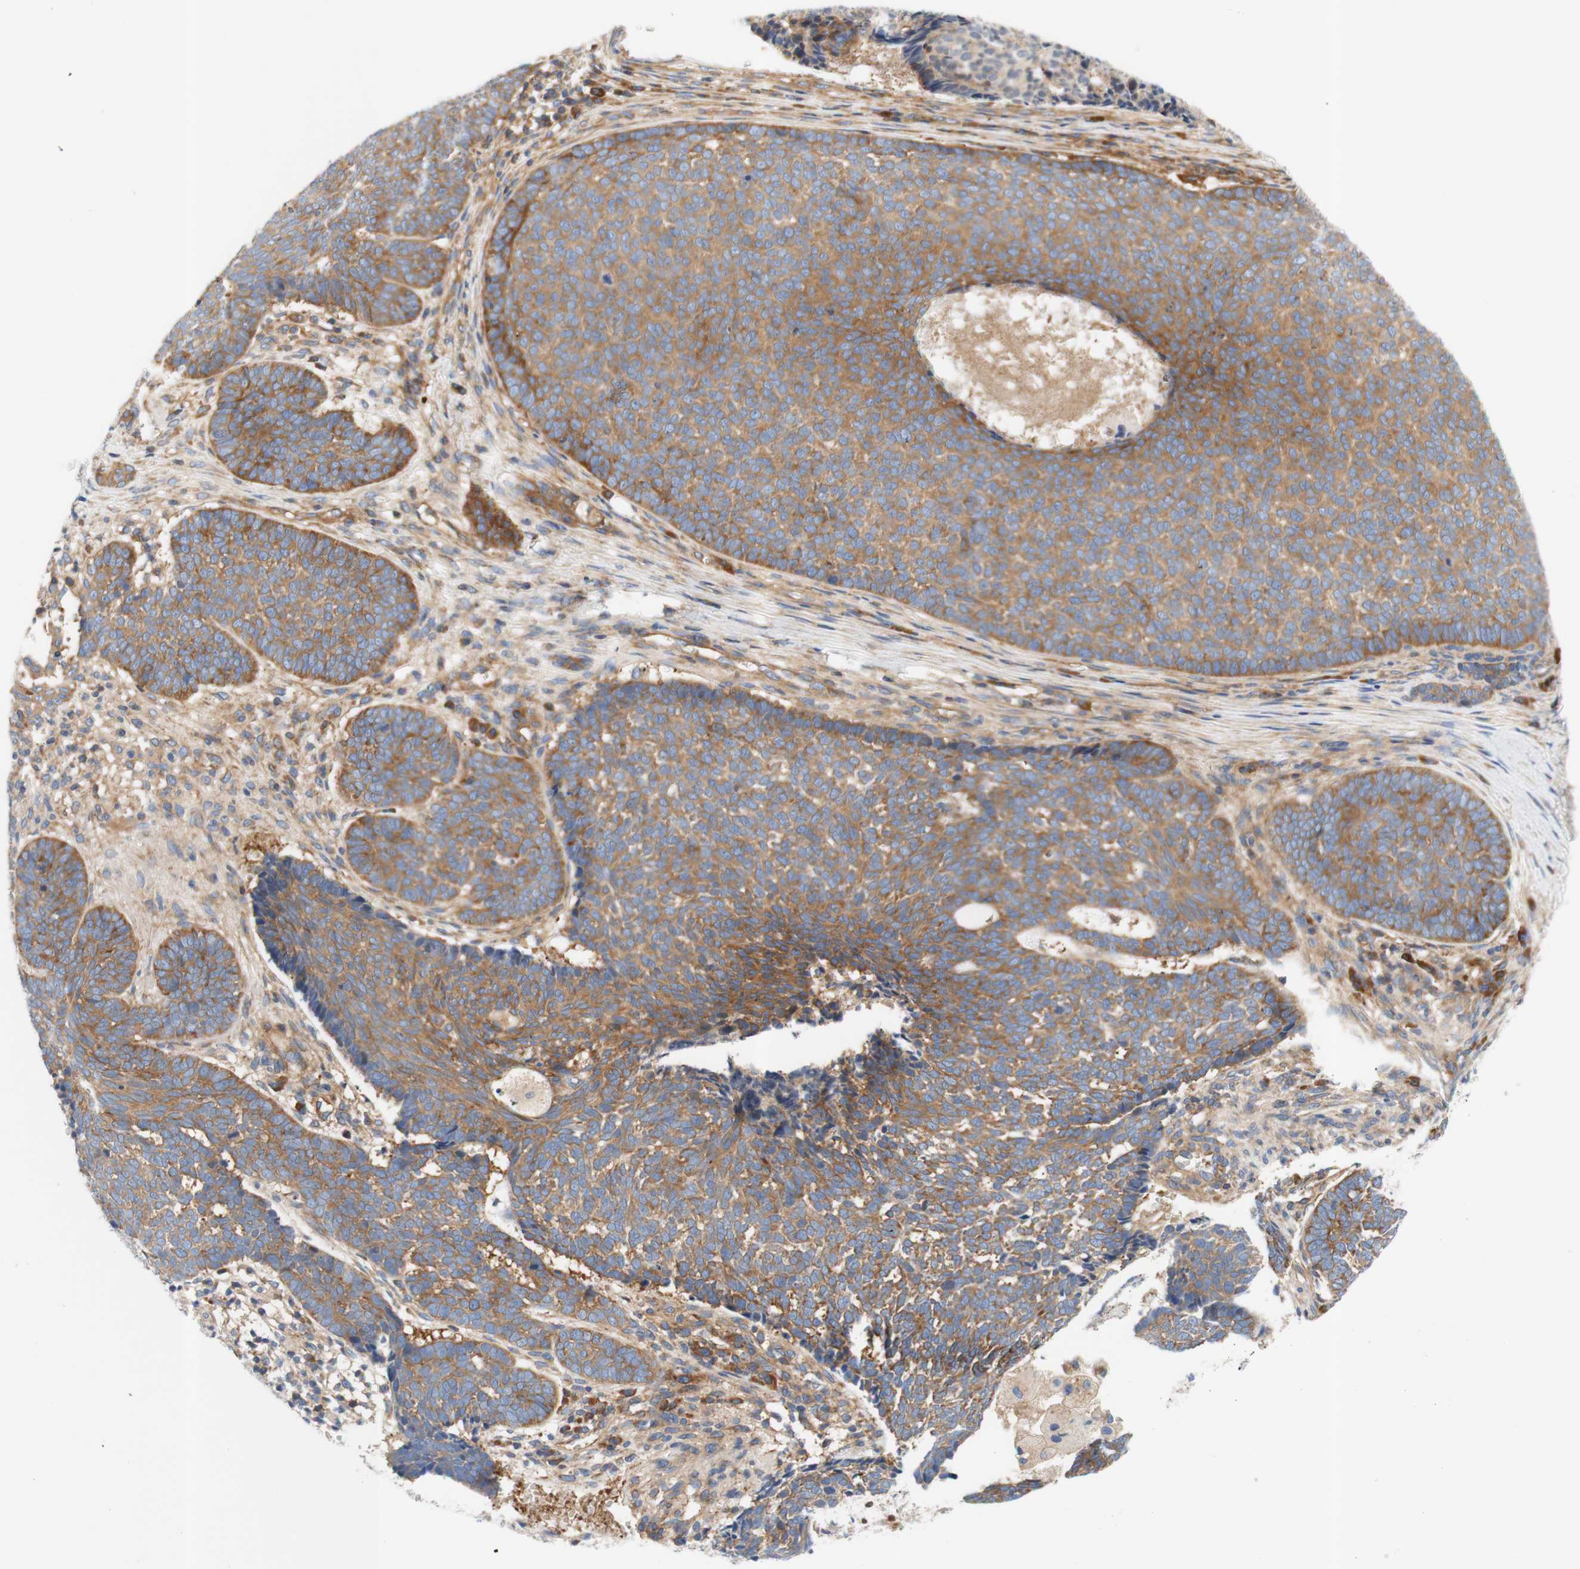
{"staining": {"intensity": "weak", "quantity": ">75%", "location": "cytoplasmic/membranous"}, "tissue": "skin cancer", "cell_type": "Tumor cells", "image_type": "cancer", "snomed": [{"axis": "morphology", "description": "Basal cell carcinoma"}, {"axis": "topography", "description": "Skin"}], "caption": "Skin basal cell carcinoma stained with immunohistochemistry (IHC) exhibits weak cytoplasmic/membranous staining in about >75% of tumor cells.", "gene": "STOM", "patient": {"sex": "male", "age": 84}}